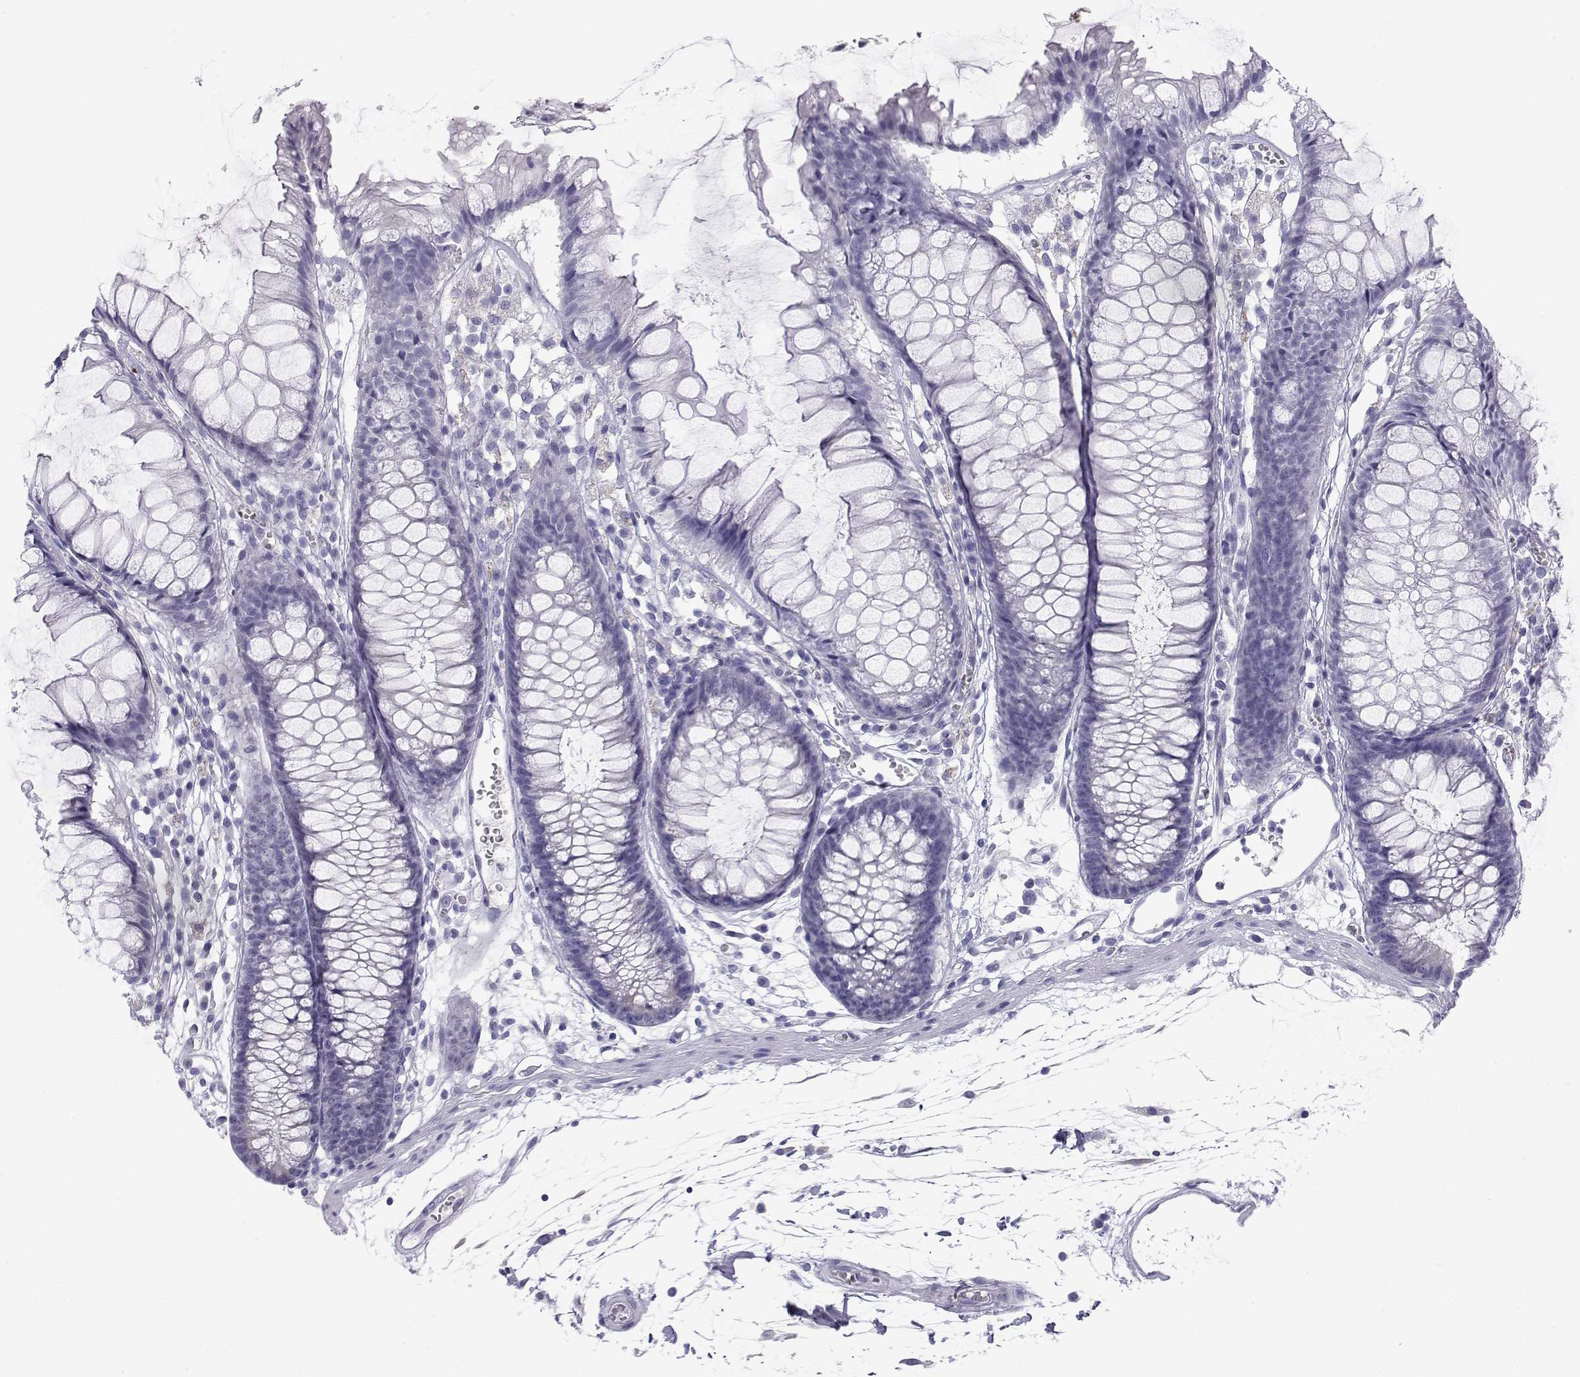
{"staining": {"intensity": "negative", "quantity": "none", "location": "none"}, "tissue": "colon", "cell_type": "Endothelial cells", "image_type": "normal", "snomed": [{"axis": "morphology", "description": "Normal tissue, NOS"}, {"axis": "morphology", "description": "Adenocarcinoma, NOS"}, {"axis": "topography", "description": "Colon"}], "caption": "The histopathology image demonstrates no staining of endothelial cells in unremarkable colon.", "gene": "RNASE12", "patient": {"sex": "male", "age": 65}}